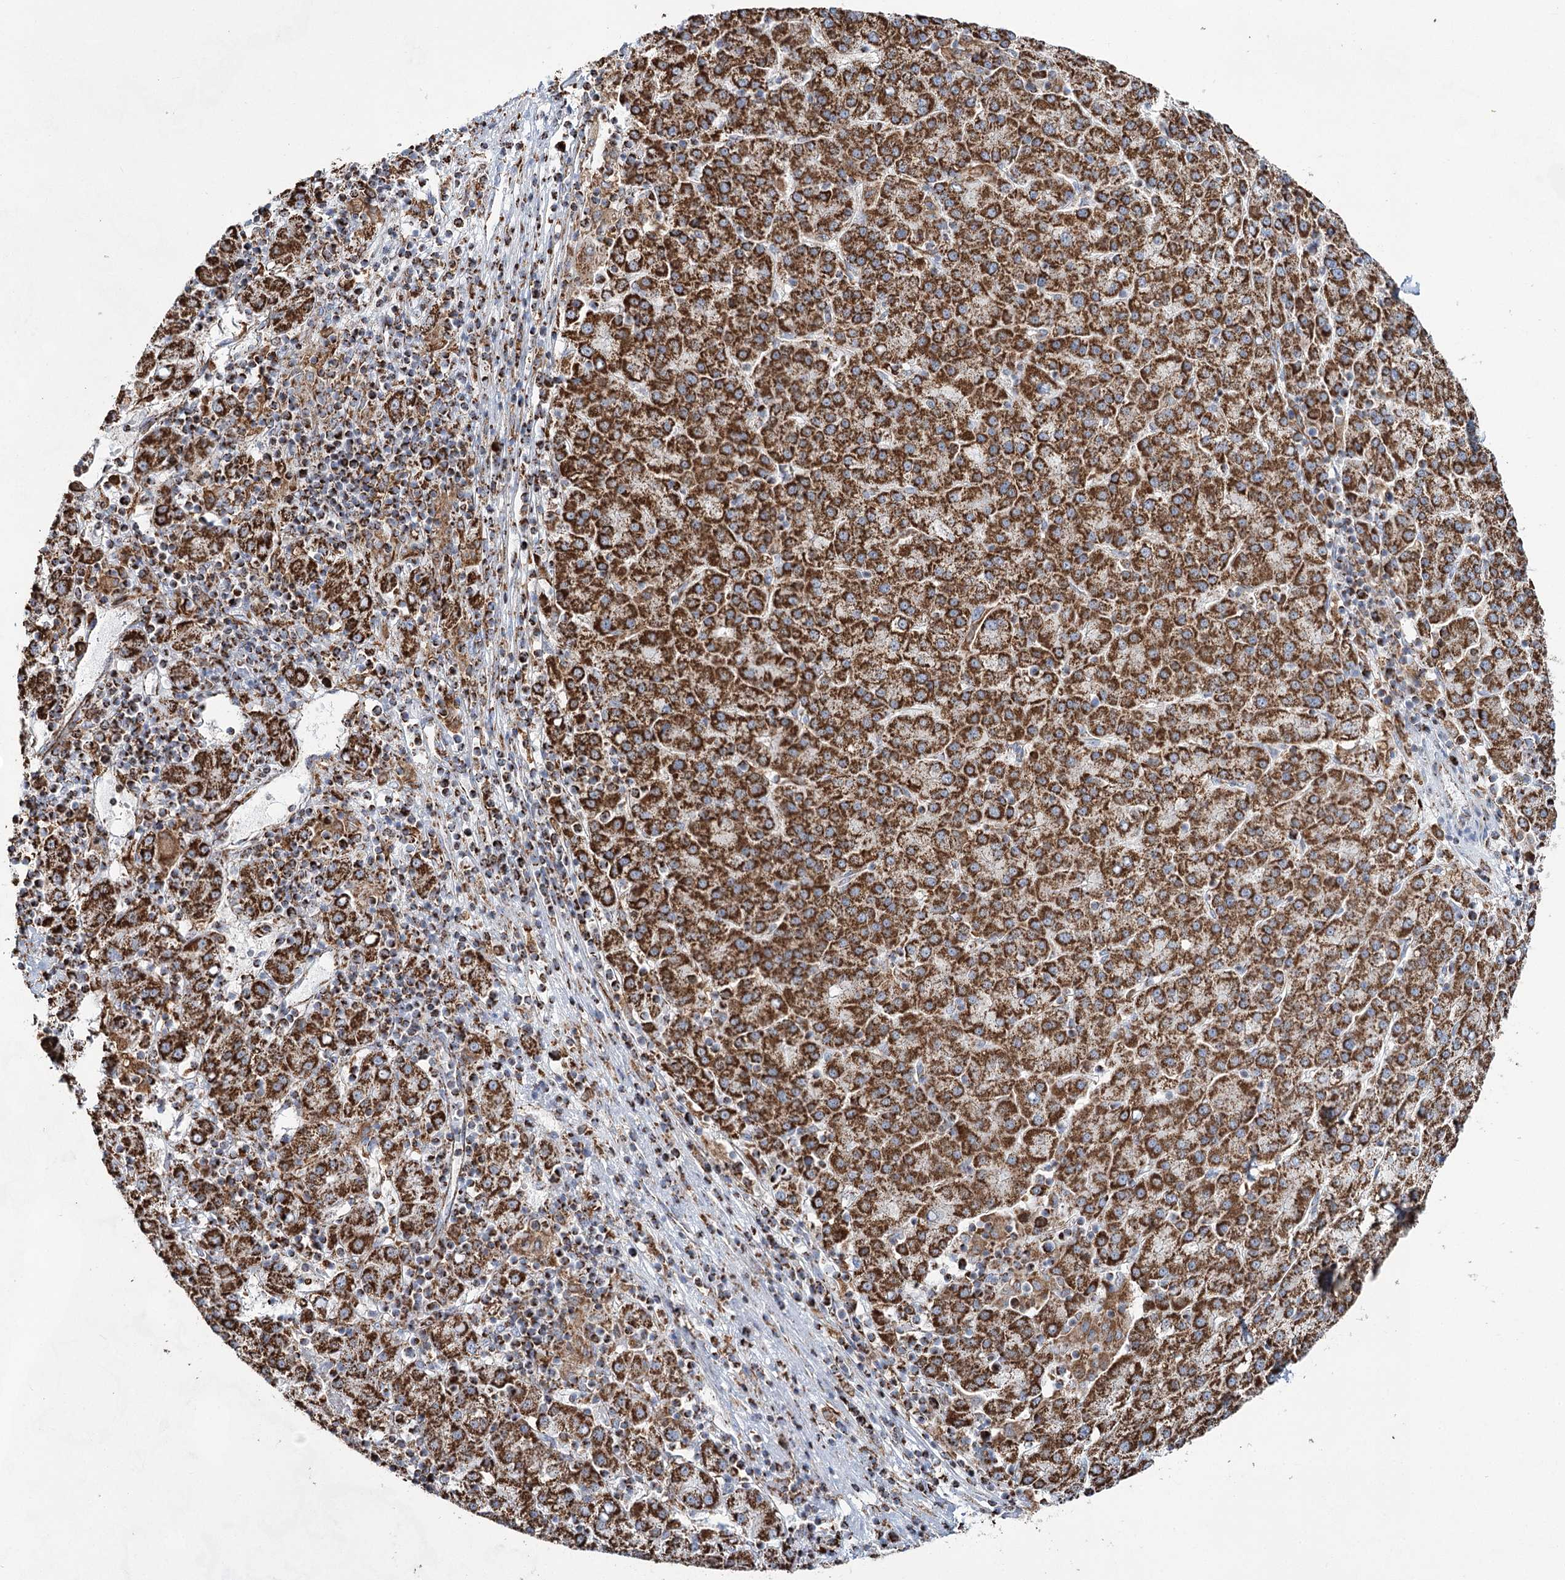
{"staining": {"intensity": "strong", "quantity": ">75%", "location": "cytoplasmic/membranous"}, "tissue": "liver cancer", "cell_type": "Tumor cells", "image_type": "cancer", "snomed": [{"axis": "morphology", "description": "Carcinoma, Hepatocellular, NOS"}, {"axis": "topography", "description": "Liver"}], "caption": "Liver hepatocellular carcinoma stained with a protein marker demonstrates strong staining in tumor cells.", "gene": "CWF19L1", "patient": {"sex": "female", "age": 58}}